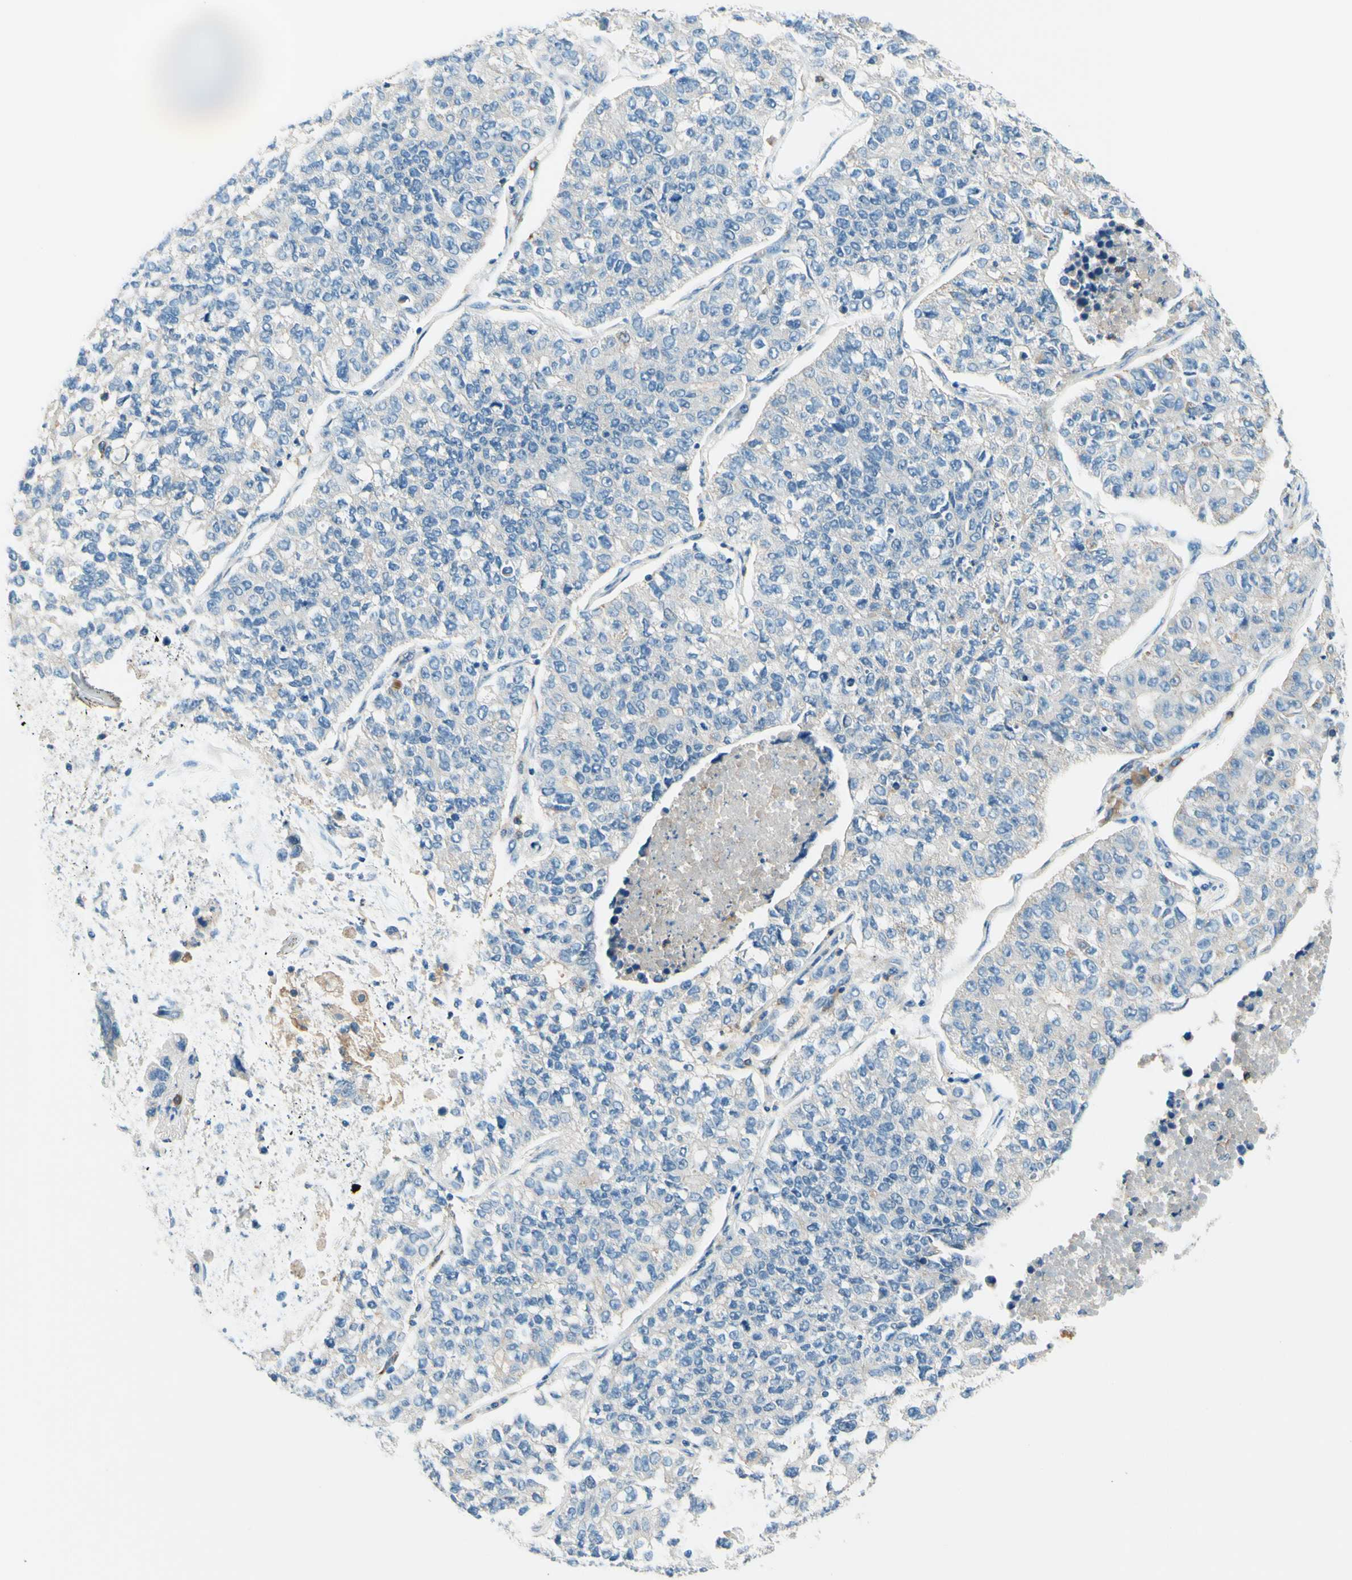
{"staining": {"intensity": "negative", "quantity": "none", "location": "none"}, "tissue": "lung cancer", "cell_type": "Tumor cells", "image_type": "cancer", "snomed": [{"axis": "morphology", "description": "Adenocarcinoma, NOS"}, {"axis": "topography", "description": "Lung"}], "caption": "Lung adenocarcinoma was stained to show a protein in brown. There is no significant positivity in tumor cells.", "gene": "SIGLEC9", "patient": {"sex": "male", "age": 49}}